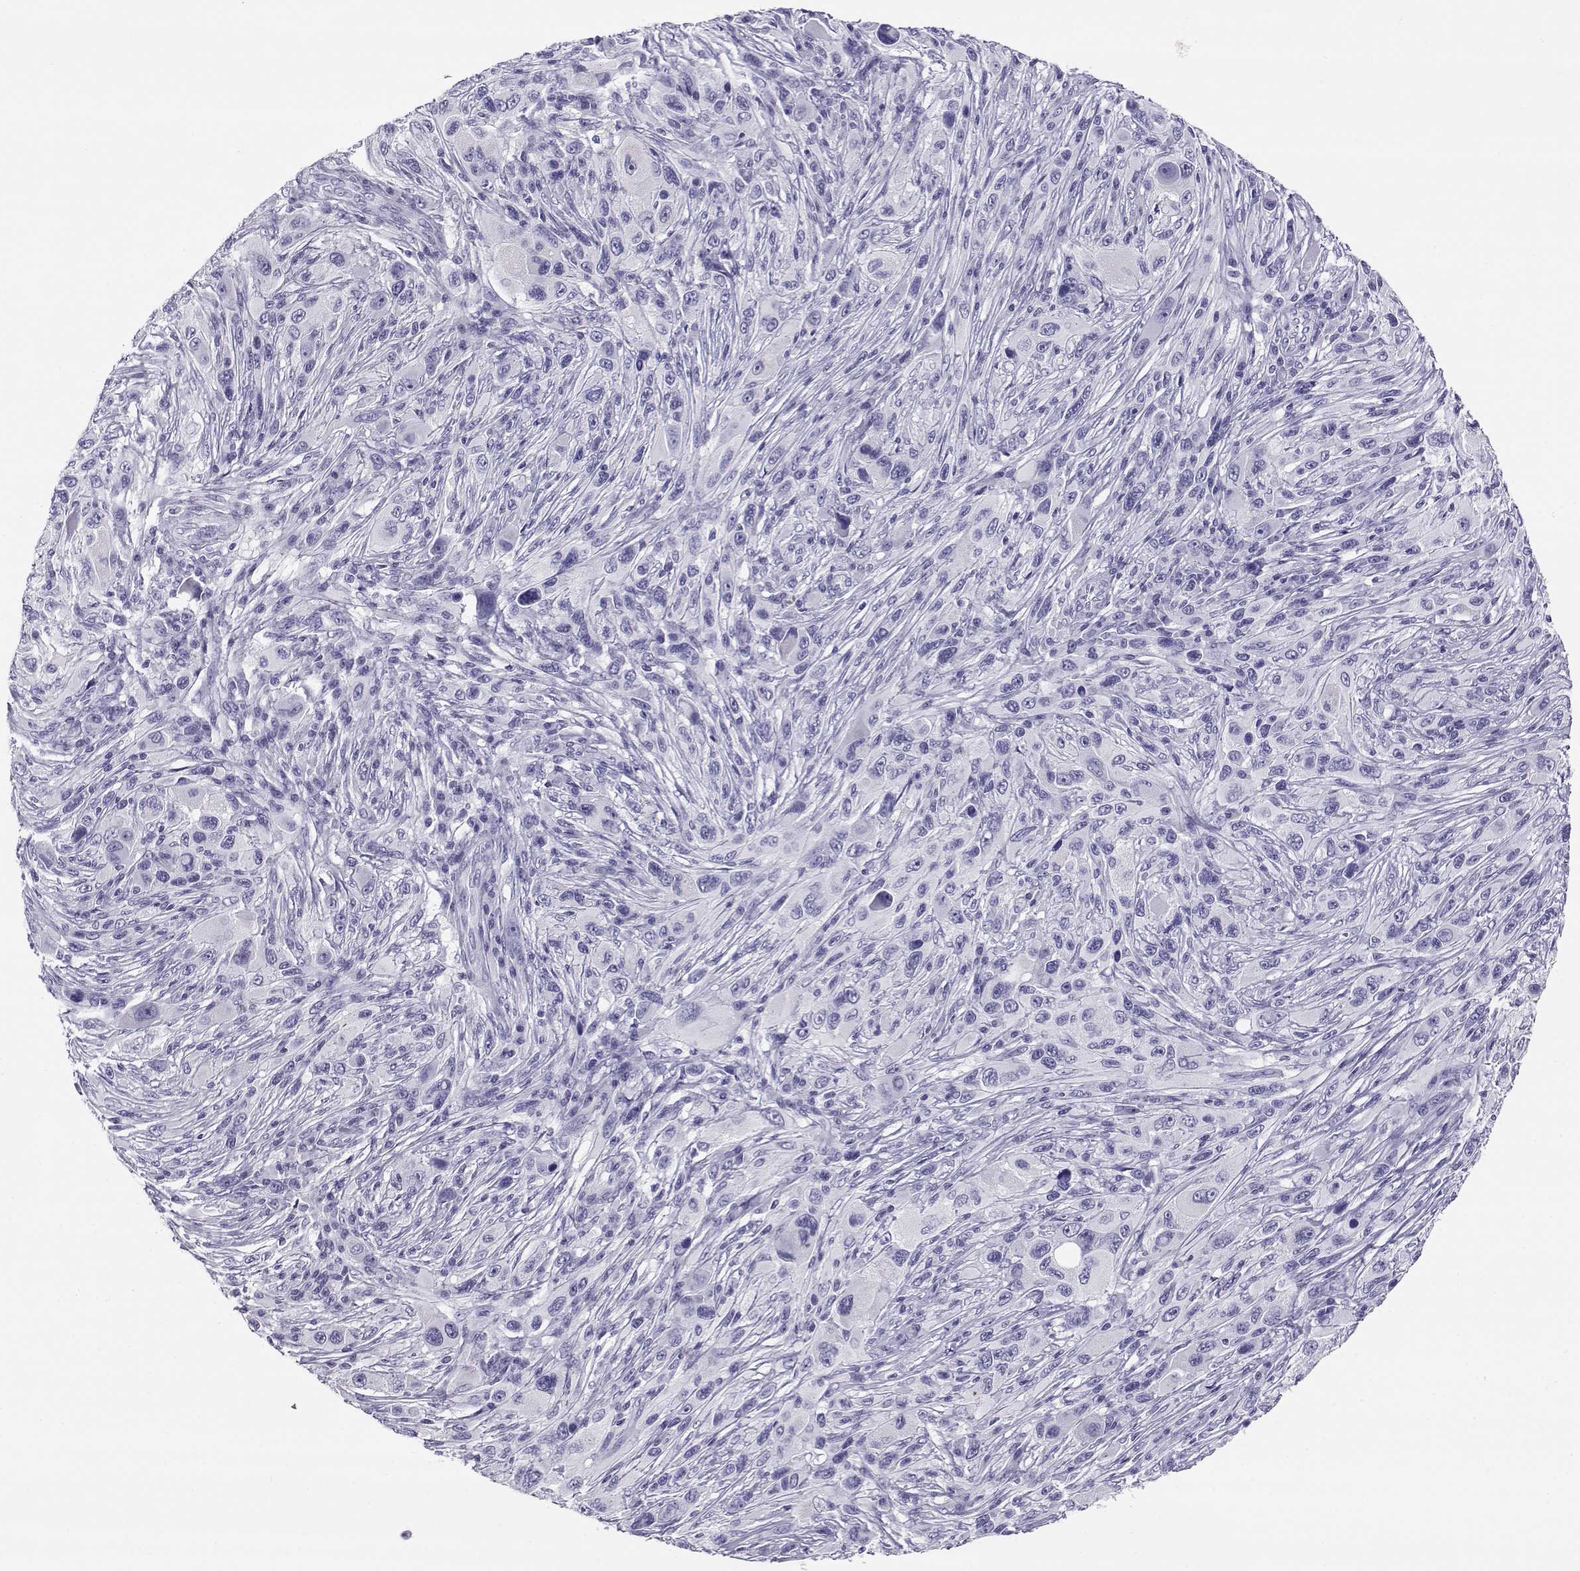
{"staining": {"intensity": "negative", "quantity": "none", "location": "none"}, "tissue": "melanoma", "cell_type": "Tumor cells", "image_type": "cancer", "snomed": [{"axis": "morphology", "description": "Malignant melanoma, NOS"}, {"axis": "topography", "description": "Skin"}], "caption": "Protein analysis of melanoma exhibits no significant expression in tumor cells.", "gene": "RHOXF2", "patient": {"sex": "male", "age": 53}}